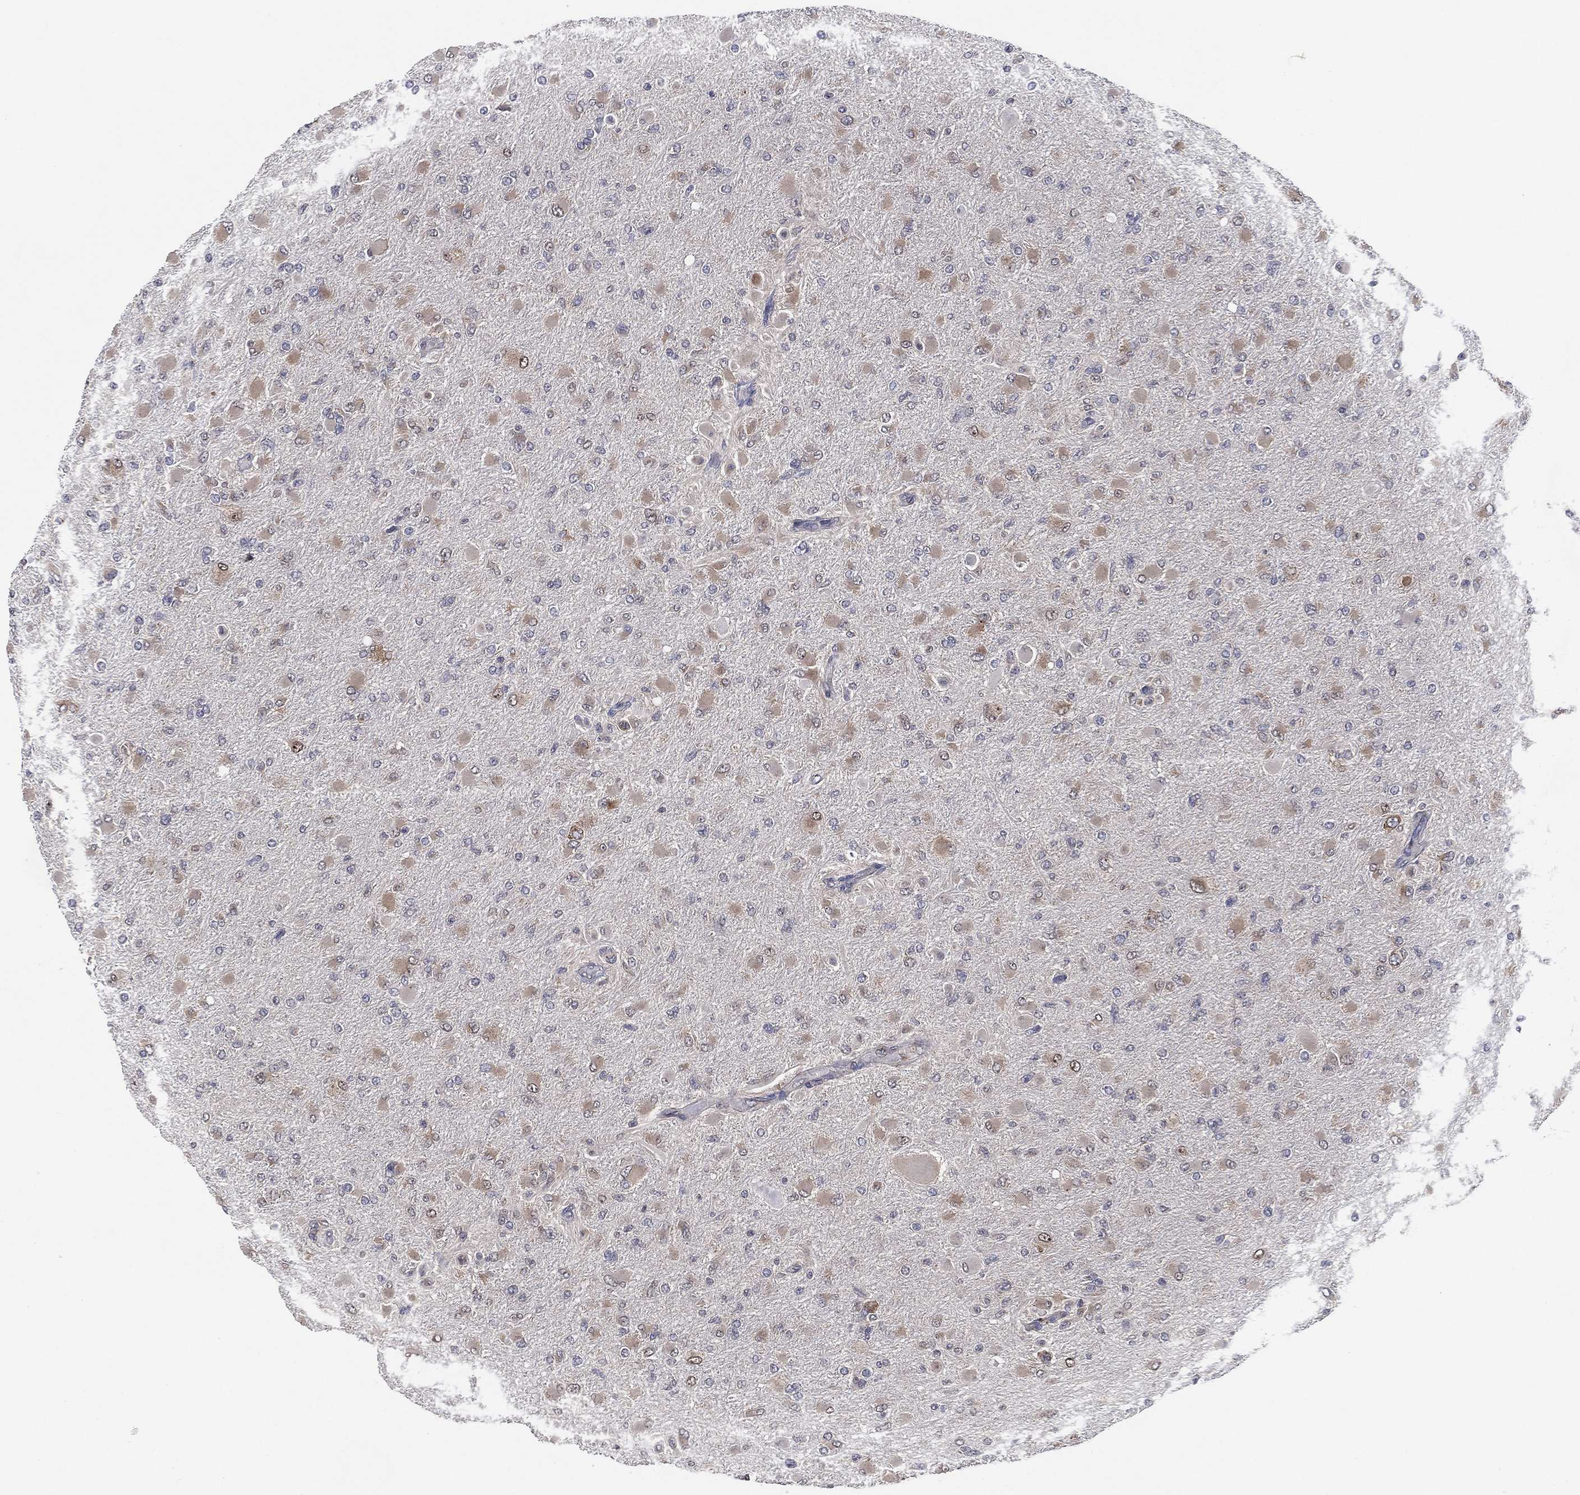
{"staining": {"intensity": "weak", "quantity": "25%-75%", "location": "cytoplasmic/membranous"}, "tissue": "glioma", "cell_type": "Tumor cells", "image_type": "cancer", "snomed": [{"axis": "morphology", "description": "Glioma, malignant, High grade"}, {"axis": "topography", "description": "Cerebral cortex"}], "caption": "DAB immunohistochemical staining of human high-grade glioma (malignant) exhibits weak cytoplasmic/membranous protein staining in approximately 25%-75% of tumor cells. The staining was performed using DAB, with brown indicating positive protein expression. Nuclei are stained blue with hematoxylin.", "gene": "FAM104A", "patient": {"sex": "female", "age": 36}}